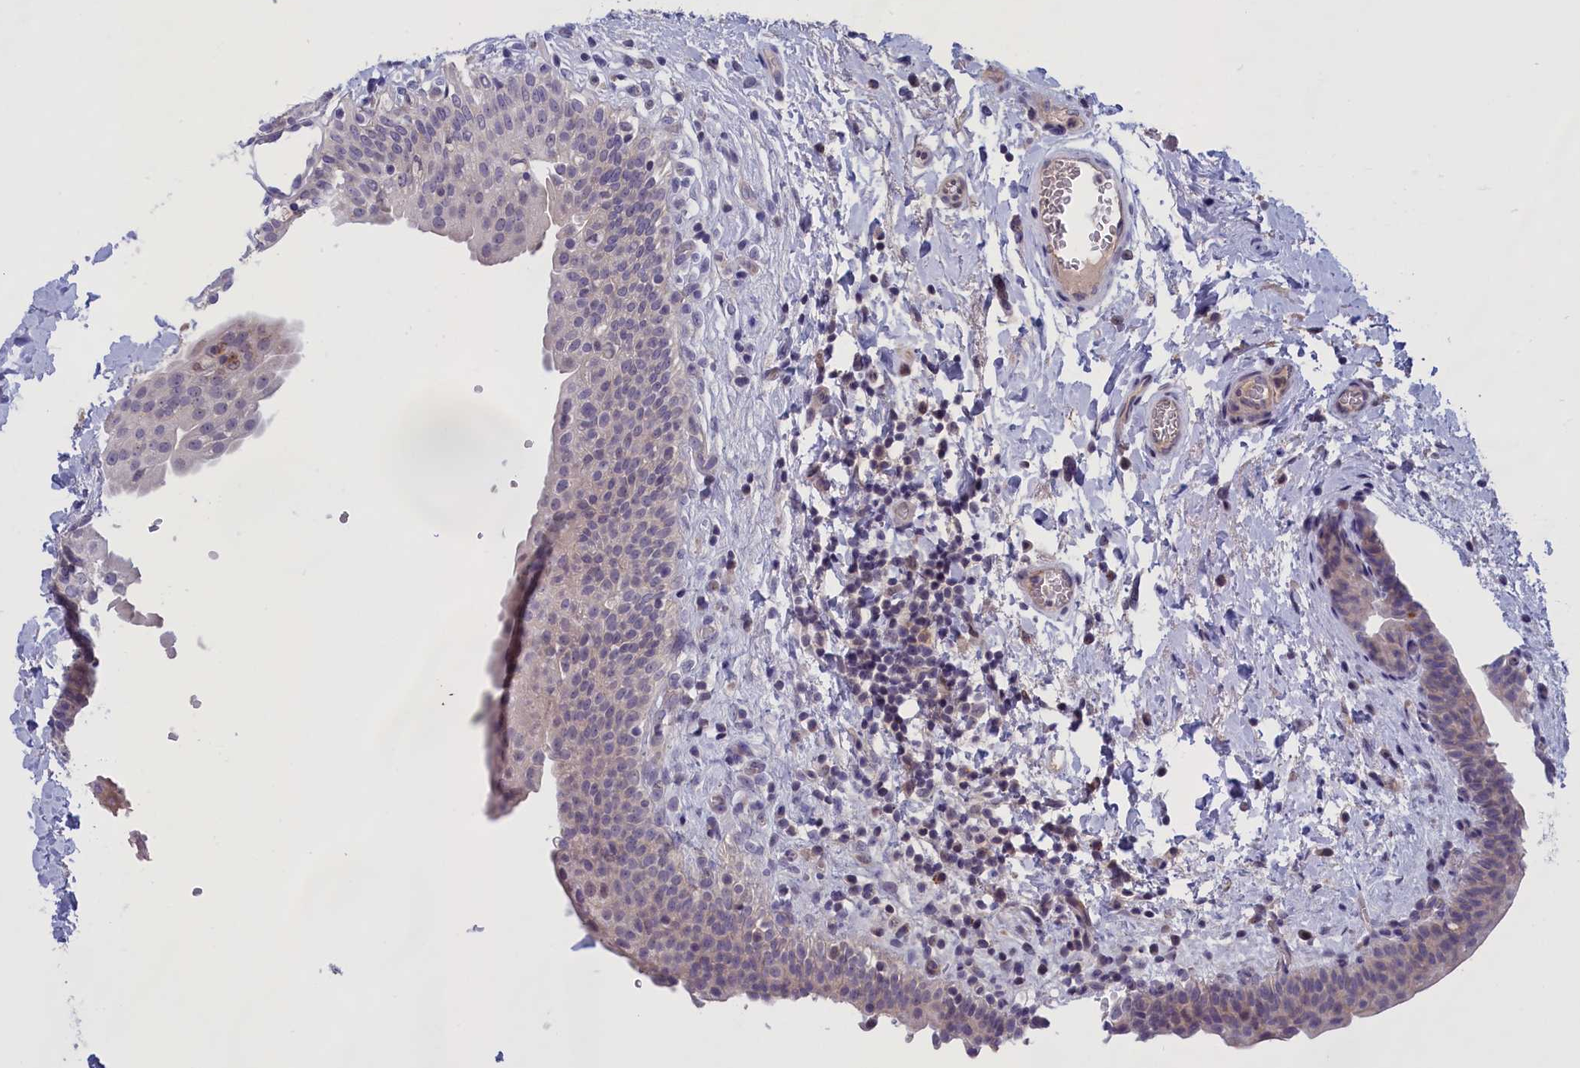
{"staining": {"intensity": "negative", "quantity": "none", "location": "none"}, "tissue": "urinary bladder", "cell_type": "Urothelial cells", "image_type": "normal", "snomed": [{"axis": "morphology", "description": "Normal tissue, NOS"}, {"axis": "topography", "description": "Urinary bladder"}], "caption": "Urothelial cells show no significant protein staining in unremarkable urinary bladder.", "gene": "IGFALS", "patient": {"sex": "male", "age": 83}}